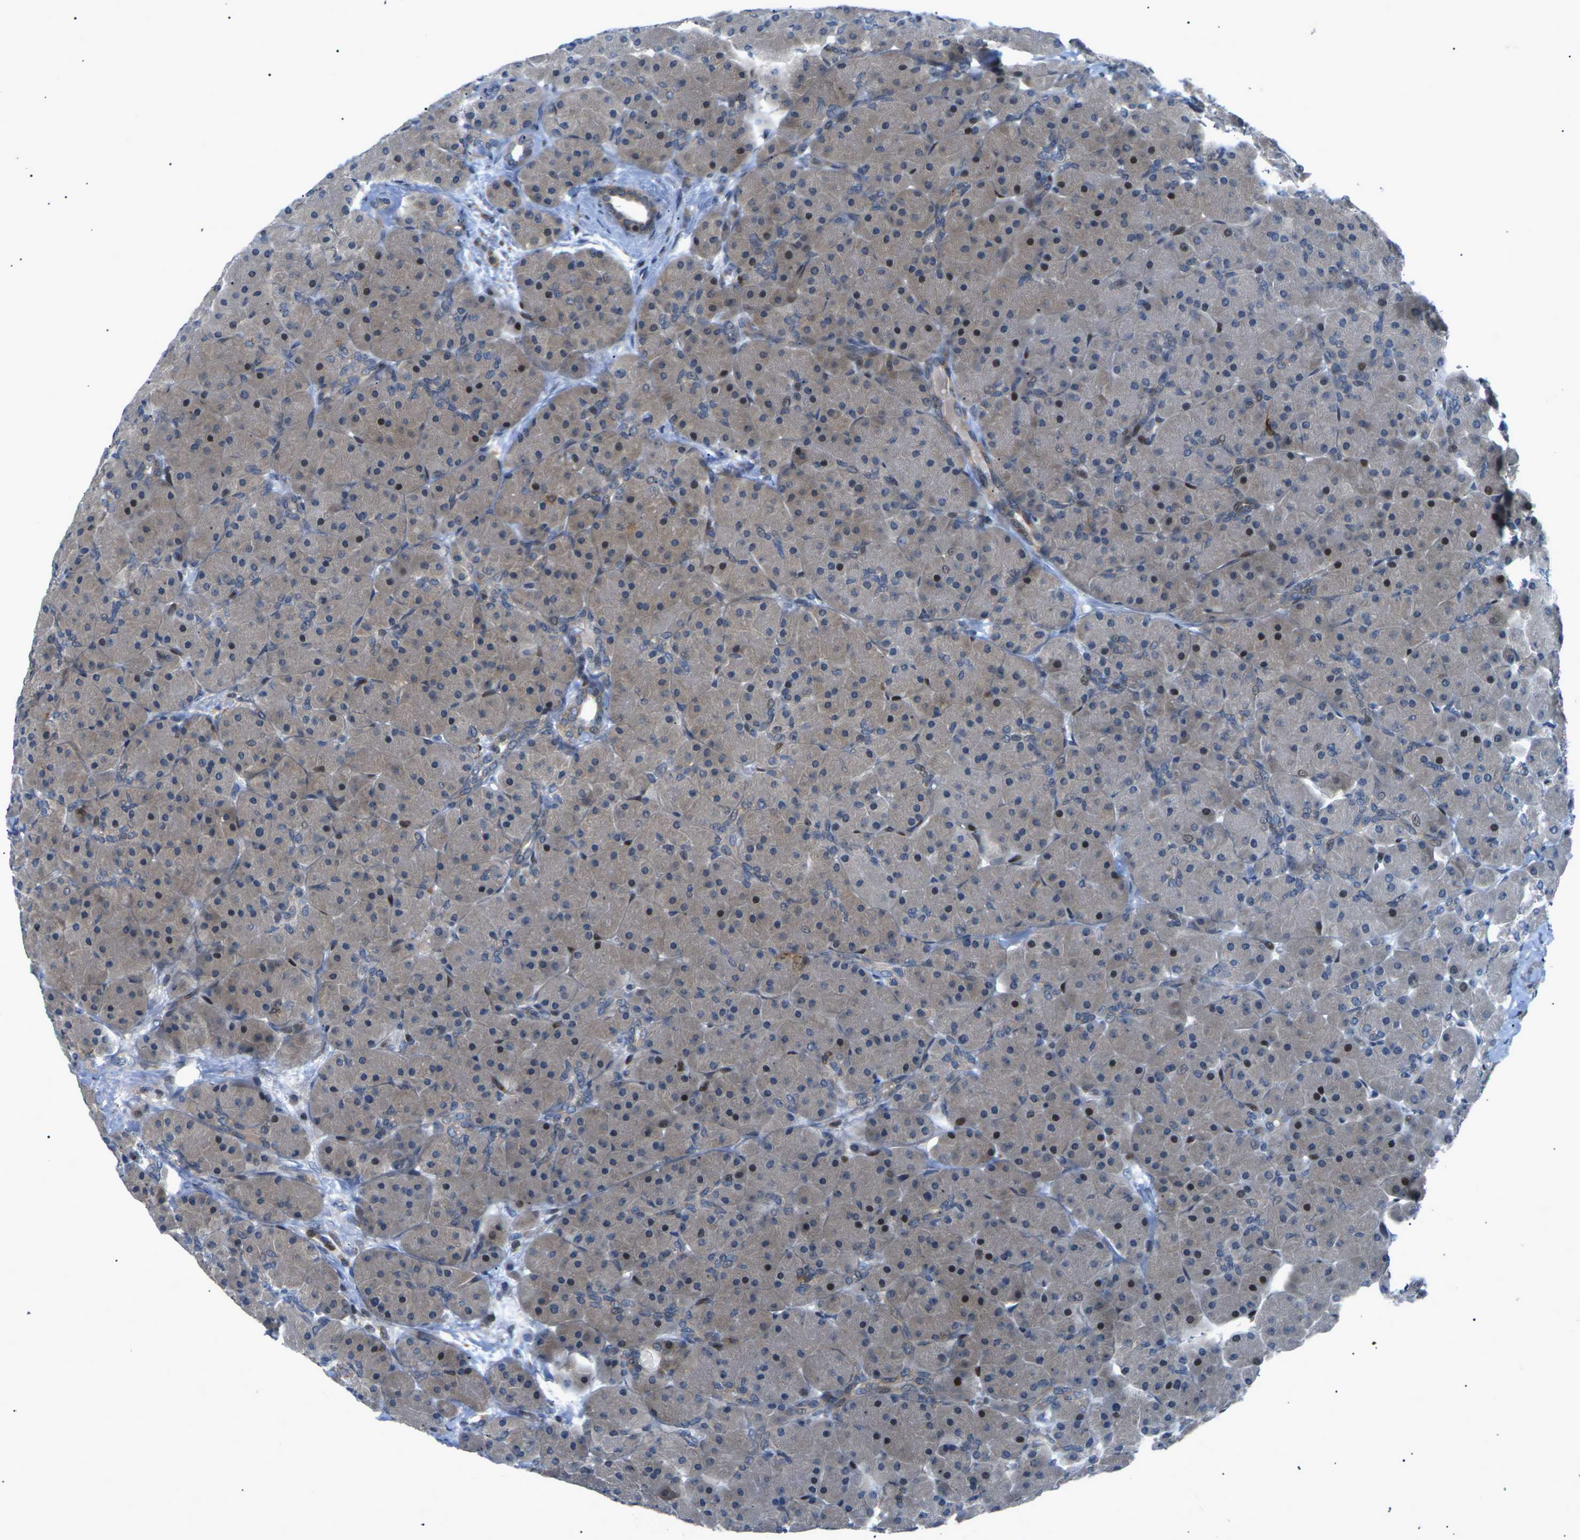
{"staining": {"intensity": "strong", "quantity": "25%-75%", "location": "cytoplasmic/membranous,nuclear"}, "tissue": "pancreas", "cell_type": "Exocrine glandular cells", "image_type": "normal", "snomed": [{"axis": "morphology", "description": "Normal tissue, NOS"}, {"axis": "topography", "description": "Pancreas"}], "caption": "A brown stain labels strong cytoplasmic/membranous,nuclear expression of a protein in exocrine glandular cells of benign pancreas. (IHC, brightfield microscopy, high magnification).", "gene": "RPS6KA3", "patient": {"sex": "male", "age": 66}}